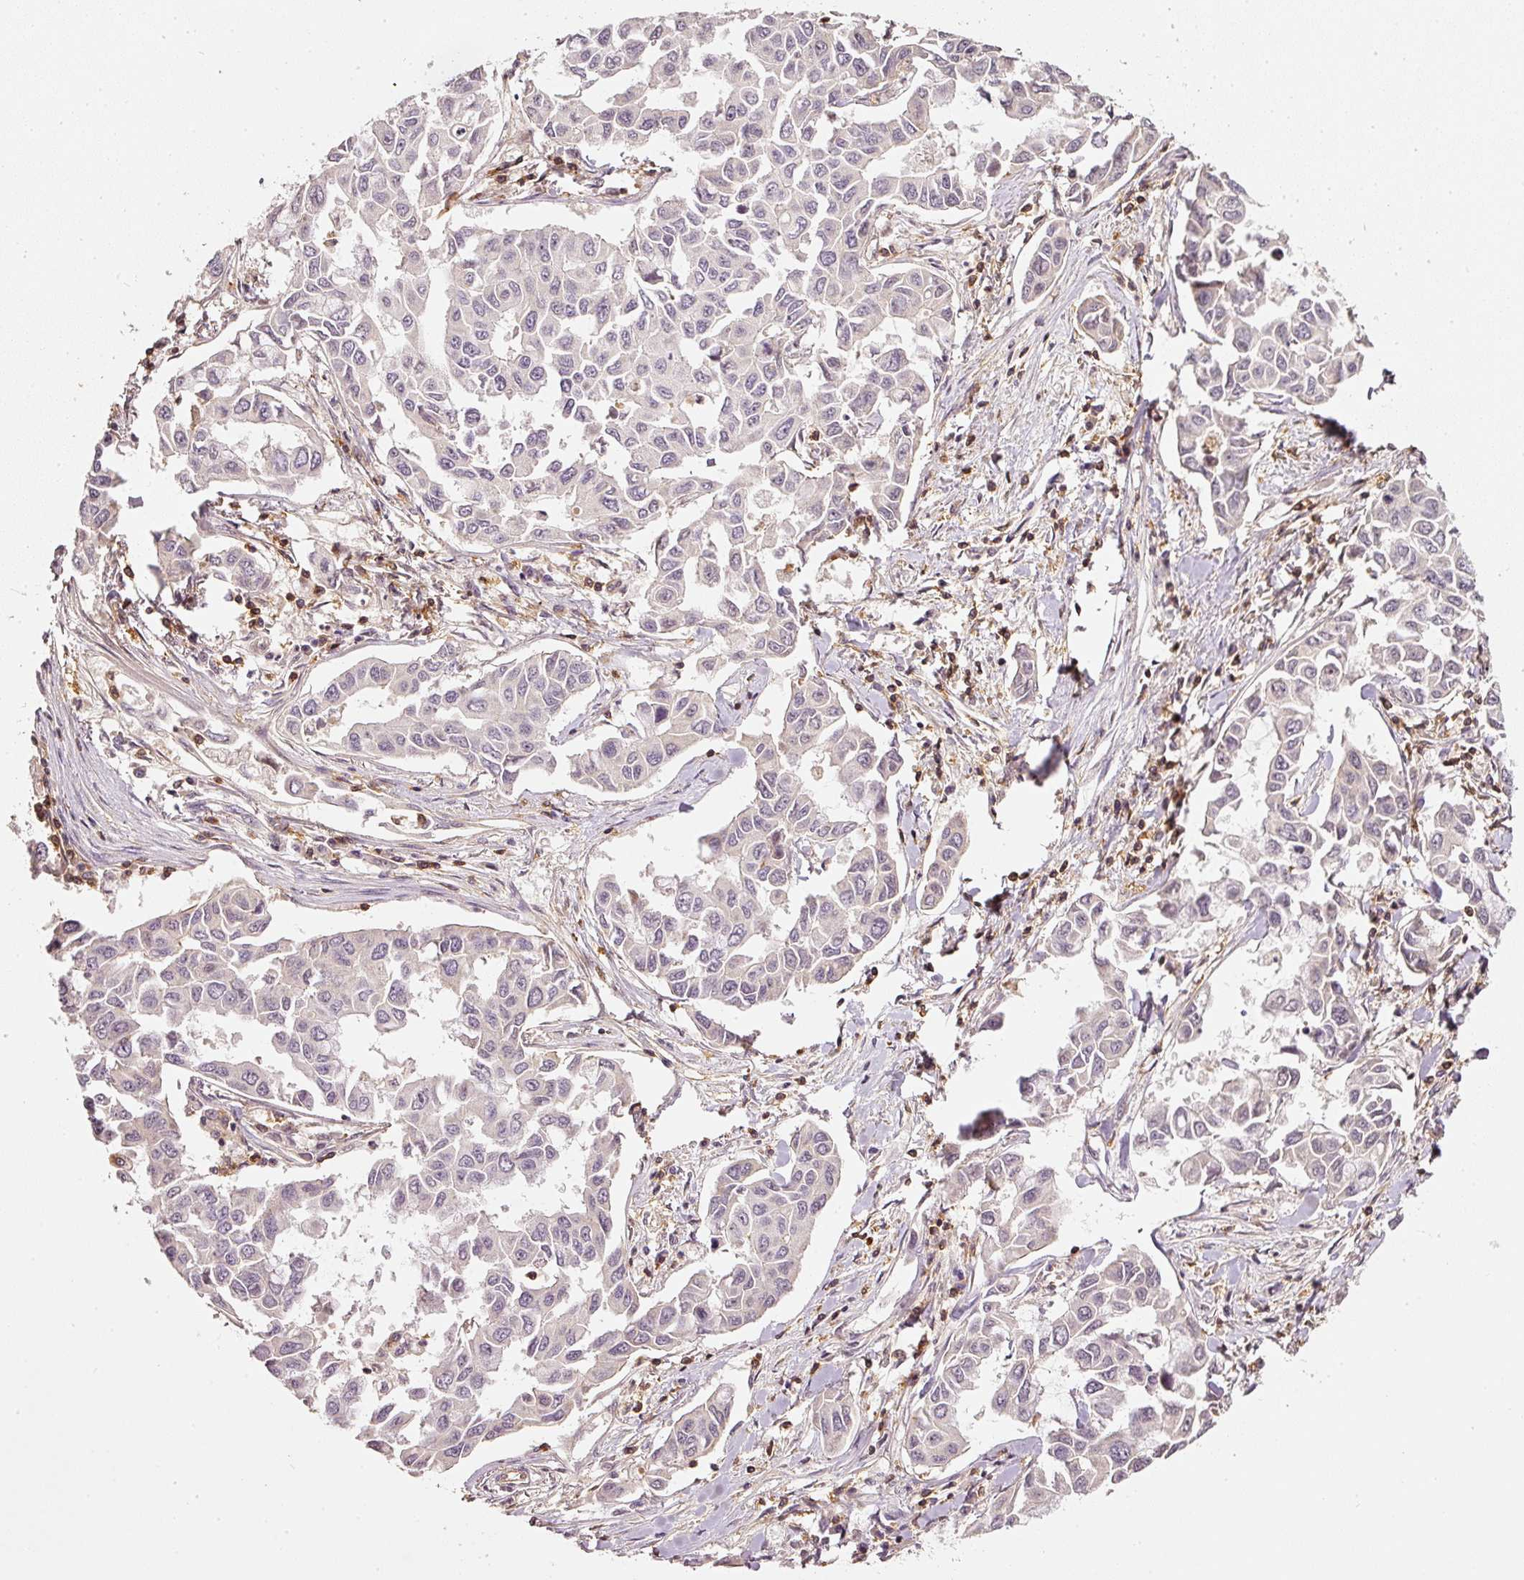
{"staining": {"intensity": "weak", "quantity": "25%-75%", "location": "cytoplasmic/membranous"}, "tissue": "lung cancer", "cell_type": "Tumor cells", "image_type": "cancer", "snomed": [{"axis": "morphology", "description": "Adenocarcinoma, NOS"}, {"axis": "topography", "description": "Lung"}], "caption": "Immunohistochemical staining of lung cancer demonstrates weak cytoplasmic/membranous protein staining in approximately 25%-75% of tumor cells.", "gene": "EVL", "patient": {"sex": "male", "age": 64}}